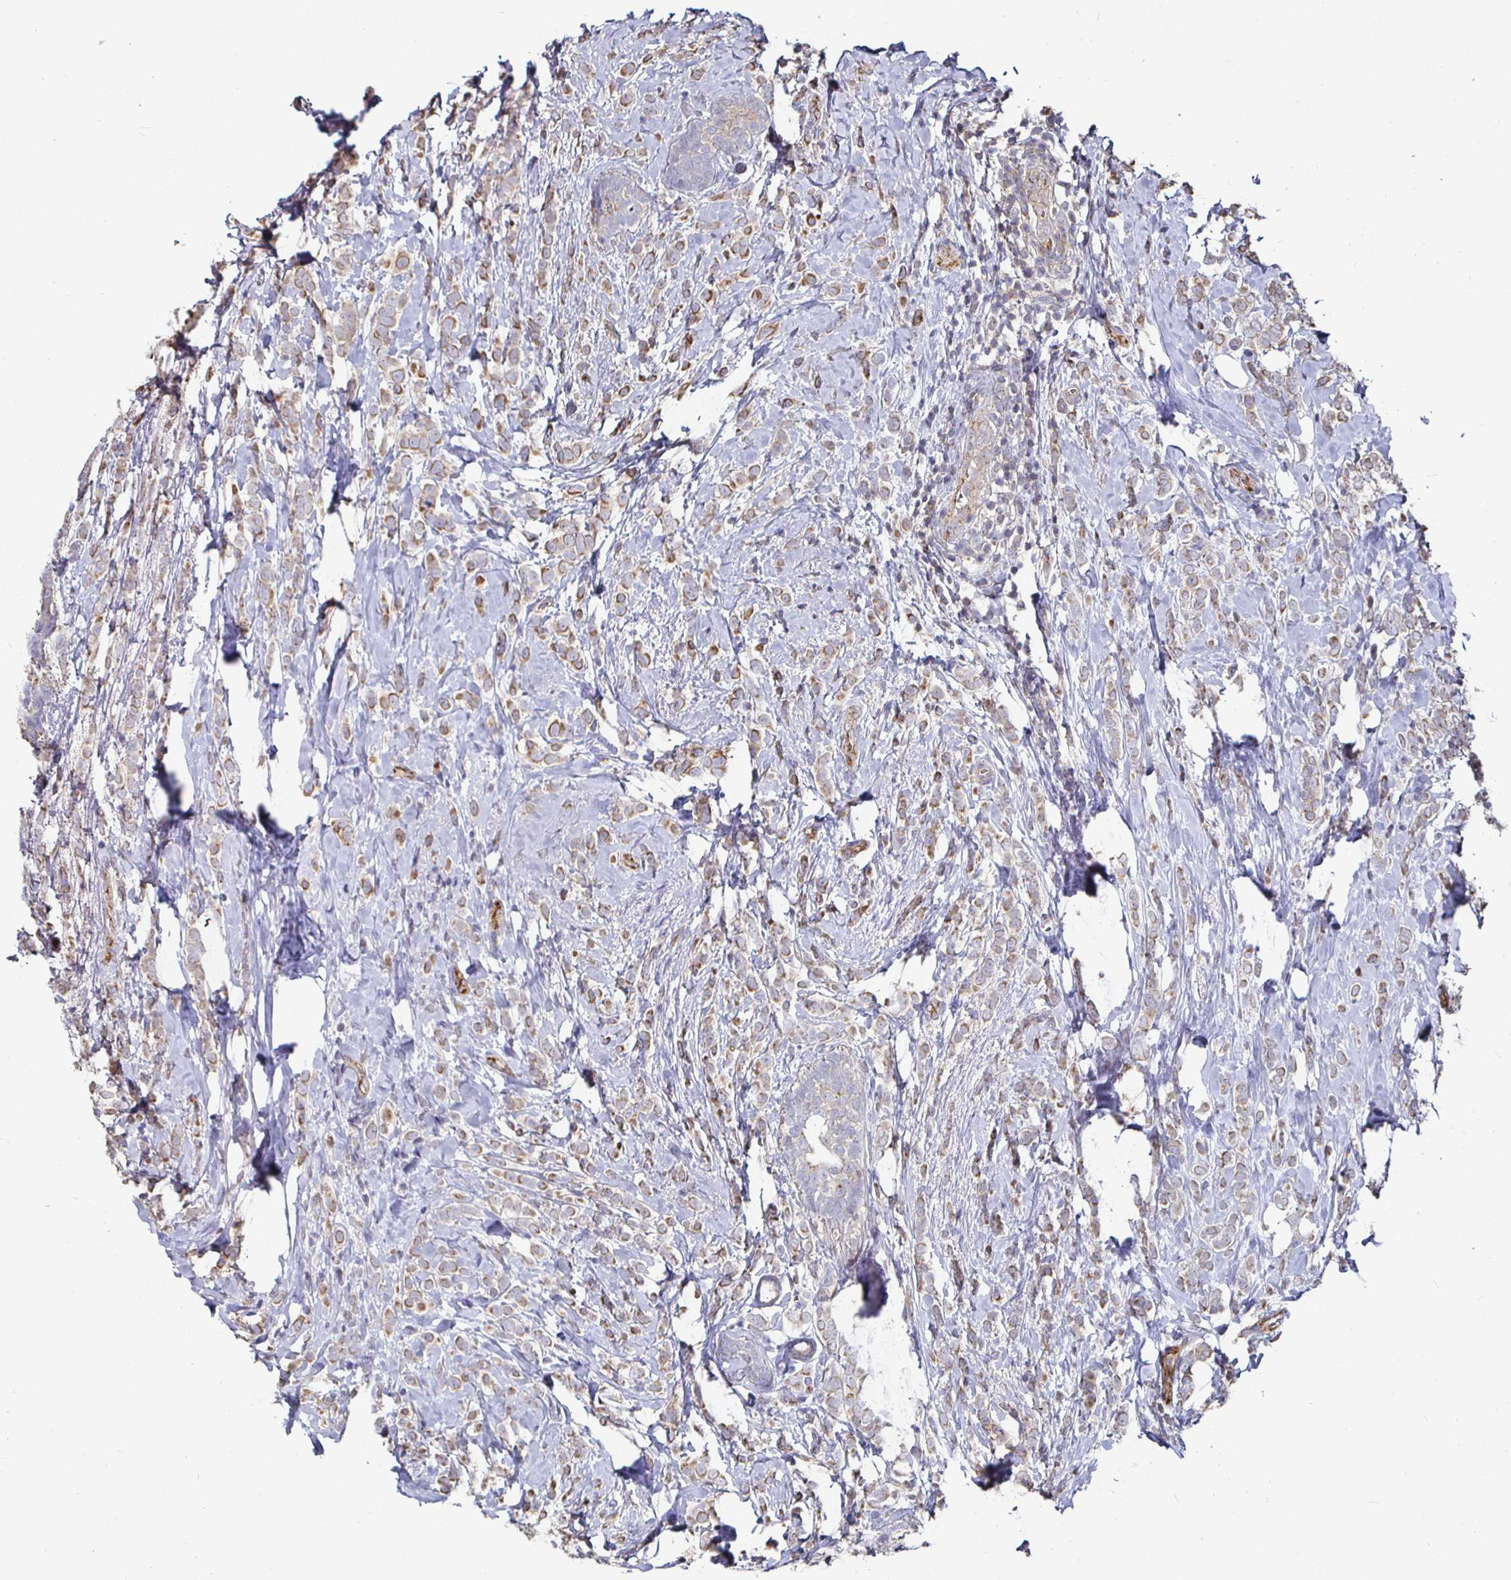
{"staining": {"intensity": "moderate", "quantity": ">75%", "location": "cytoplasmic/membranous"}, "tissue": "breast cancer", "cell_type": "Tumor cells", "image_type": "cancer", "snomed": [{"axis": "morphology", "description": "Lobular carcinoma"}, {"axis": "topography", "description": "Breast"}], "caption": "IHC (DAB) staining of human lobular carcinoma (breast) reveals moderate cytoplasmic/membranous protein staining in about >75% of tumor cells. (Brightfield microscopy of DAB IHC at high magnification).", "gene": "NRSN1", "patient": {"sex": "female", "age": 49}}